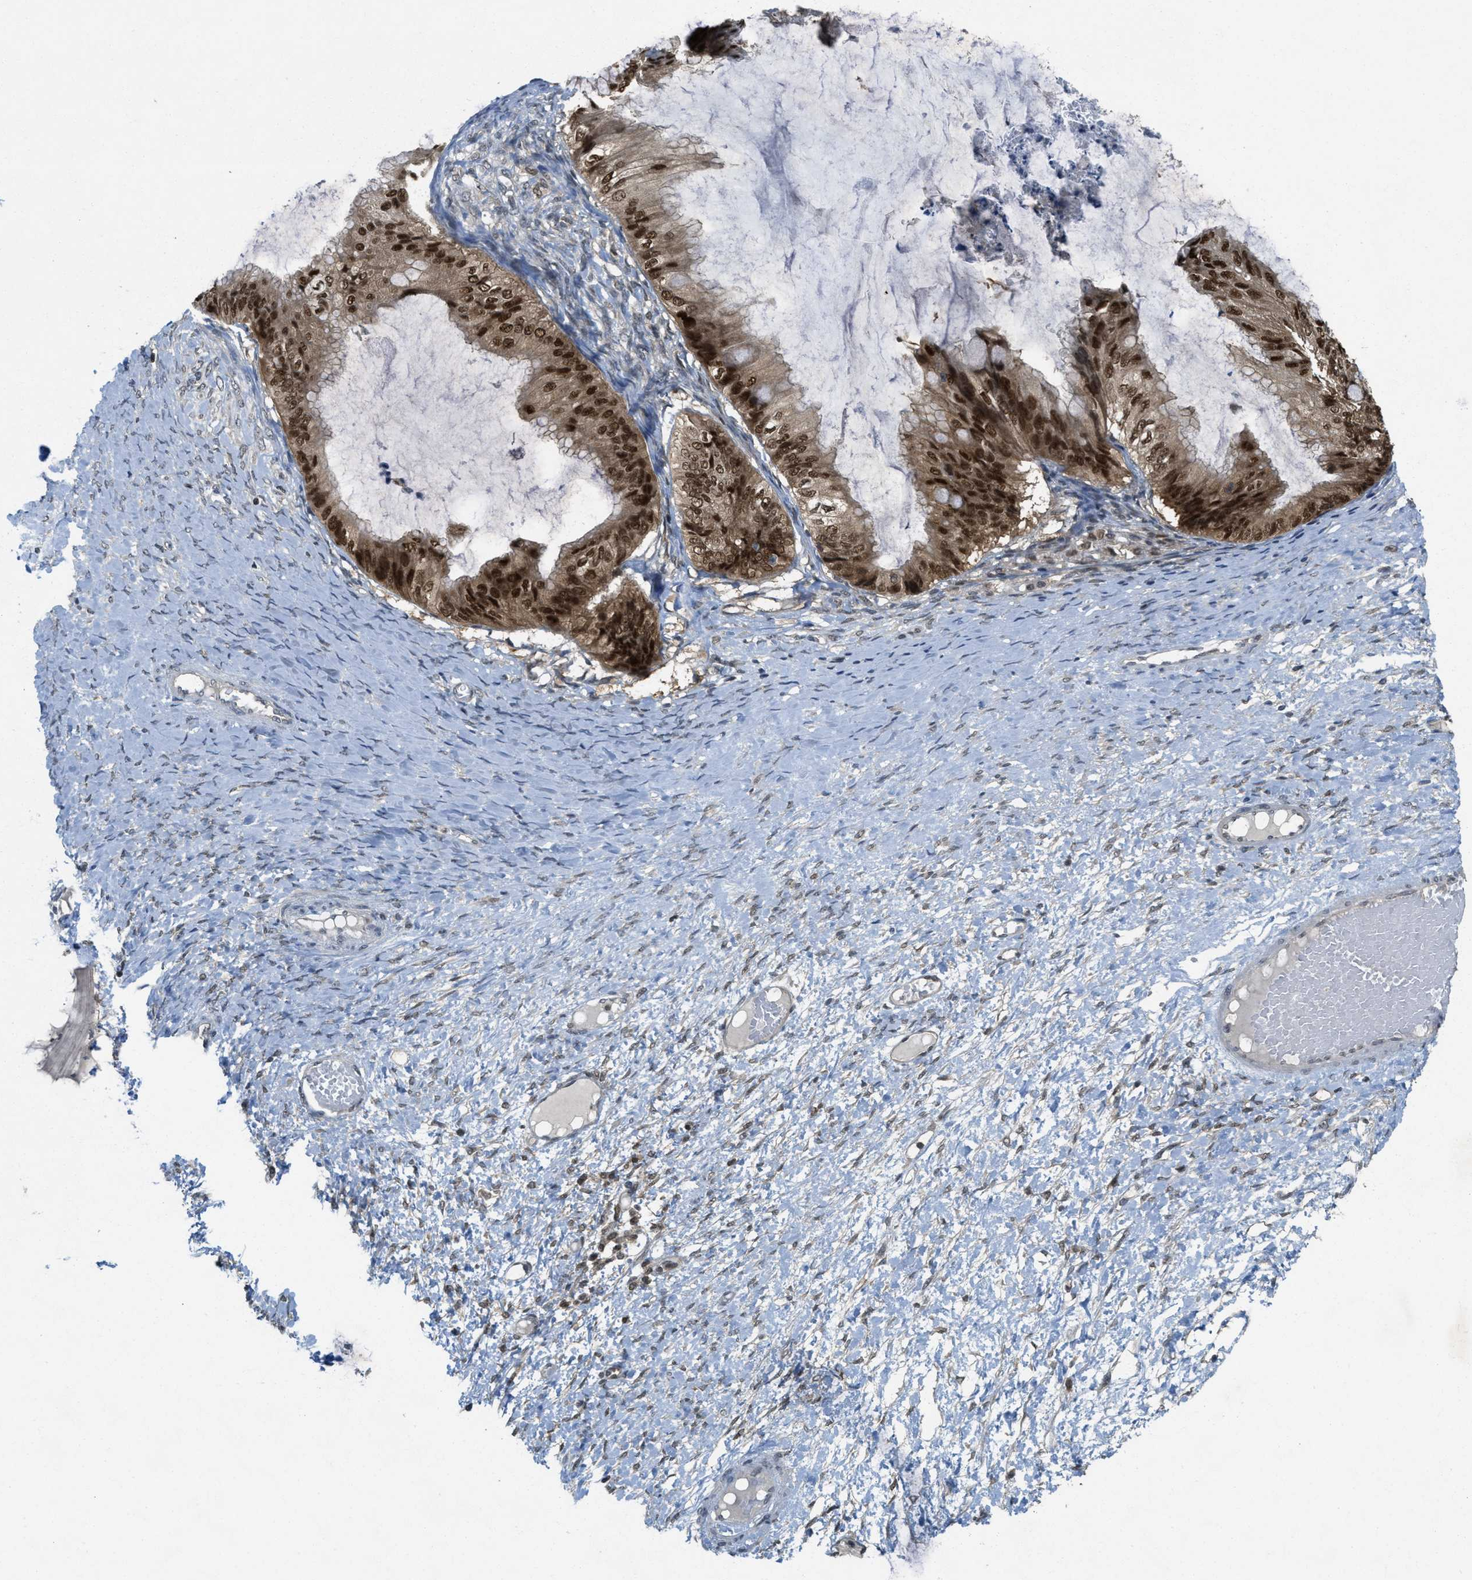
{"staining": {"intensity": "strong", "quantity": ">75%", "location": "cytoplasmic/membranous,nuclear"}, "tissue": "ovarian cancer", "cell_type": "Tumor cells", "image_type": "cancer", "snomed": [{"axis": "morphology", "description": "Cystadenocarcinoma, mucinous, NOS"}, {"axis": "topography", "description": "Ovary"}], "caption": "About >75% of tumor cells in human mucinous cystadenocarcinoma (ovarian) exhibit strong cytoplasmic/membranous and nuclear protein positivity as visualized by brown immunohistochemical staining.", "gene": "DNAJB1", "patient": {"sex": "female", "age": 61}}